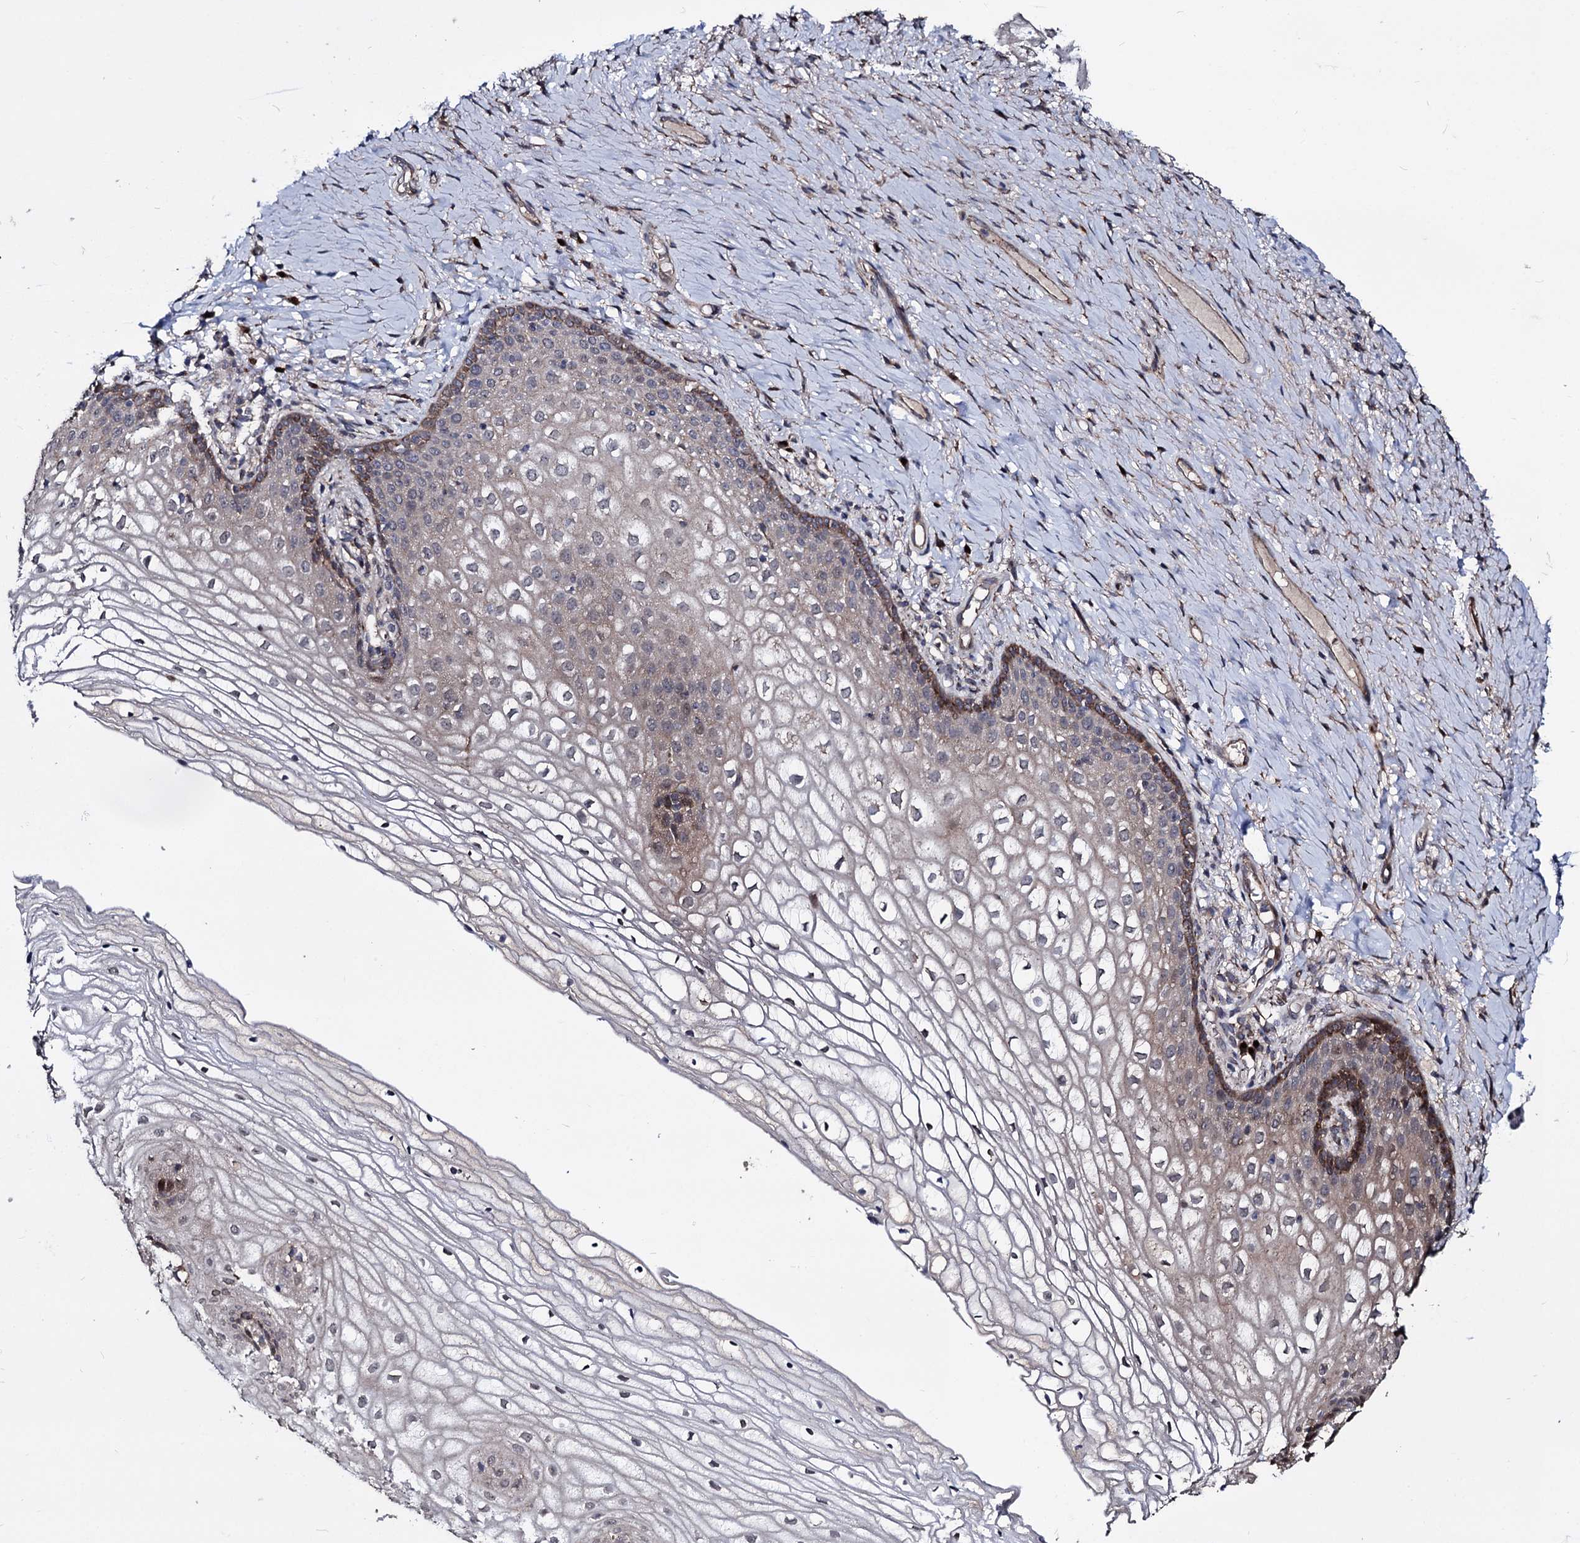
{"staining": {"intensity": "moderate", "quantity": "25%-75%", "location": "cytoplasmic/membranous"}, "tissue": "vagina", "cell_type": "Squamous epithelial cells", "image_type": "normal", "snomed": [{"axis": "morphology", "description": "Normal tissue, NOS"}, {"axis": "topography", "description": "Vagina"}], "caption": "A medium amount of moderate cytoplasmic/membranous expression is seen in approximately 25%-75% of squamous epithelial cells in normal vagina. Using DAB (3,3'-diaminobenzidine) (brown) and hematoxylin (blue) stains, captured at high magnification using brightfield microscopy.", "gene": "SMAGP", "patient": {"sex": "female", "age": 60}}